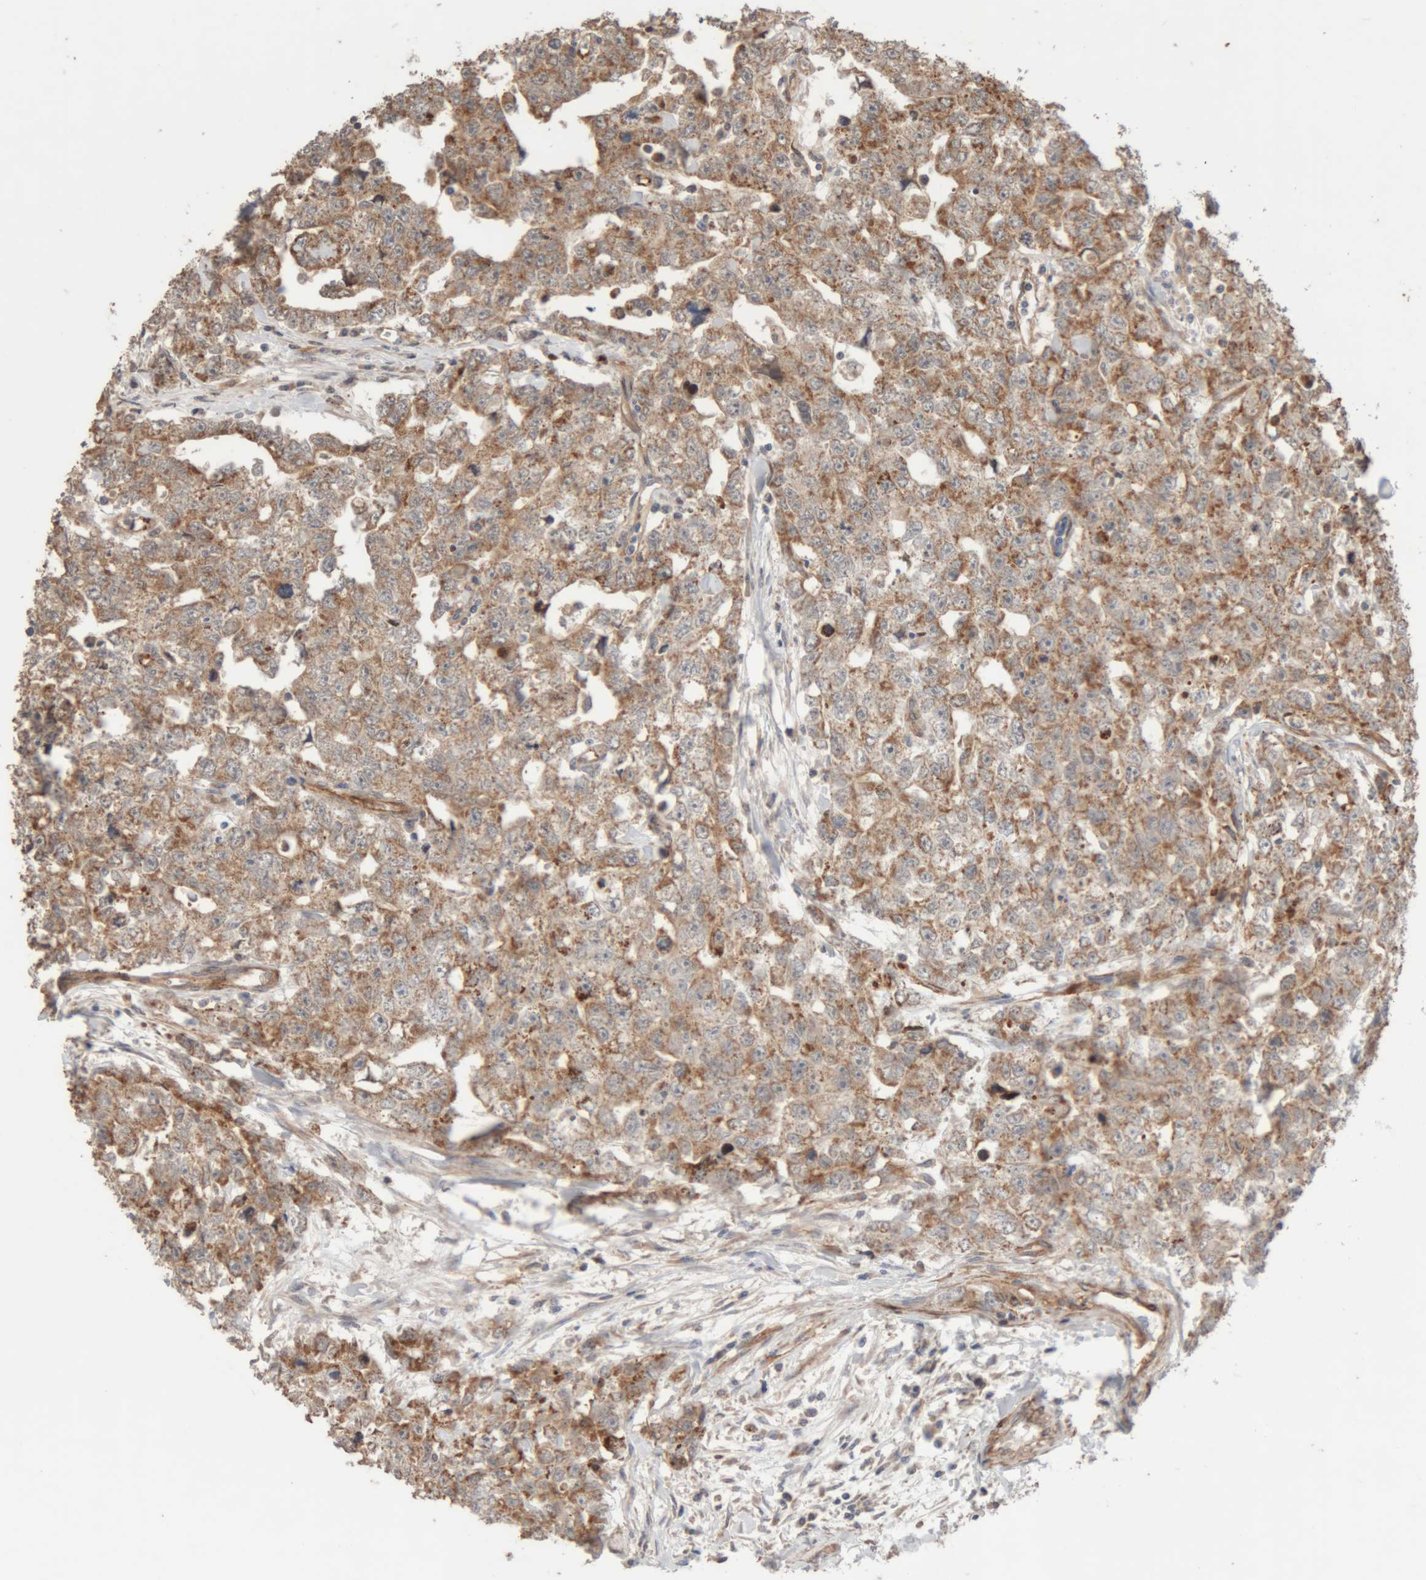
{"staining": {"intensity": "moderate", "quantity": ">75%", "location": "cytoplasmic/membranous"}, "tissue": "testis cancer", "cell_type": "Tumor cells", "image_type": "cancer", "snomed": [{"axis": "morphology", "description": "Carcinoma, Embryonal, NOS"}, {"axis": "topography", "description": "Testis"}], "caption": "This histopathology image exhibits immunohistochemistry staining of testis cancer (embryonal carcinoma), with medium moderate cytoplasmic/membranous staining in approximately >75% of tumor cells.", "gene": "RAB32", "patient": {"sex": "male", "age": 28}}